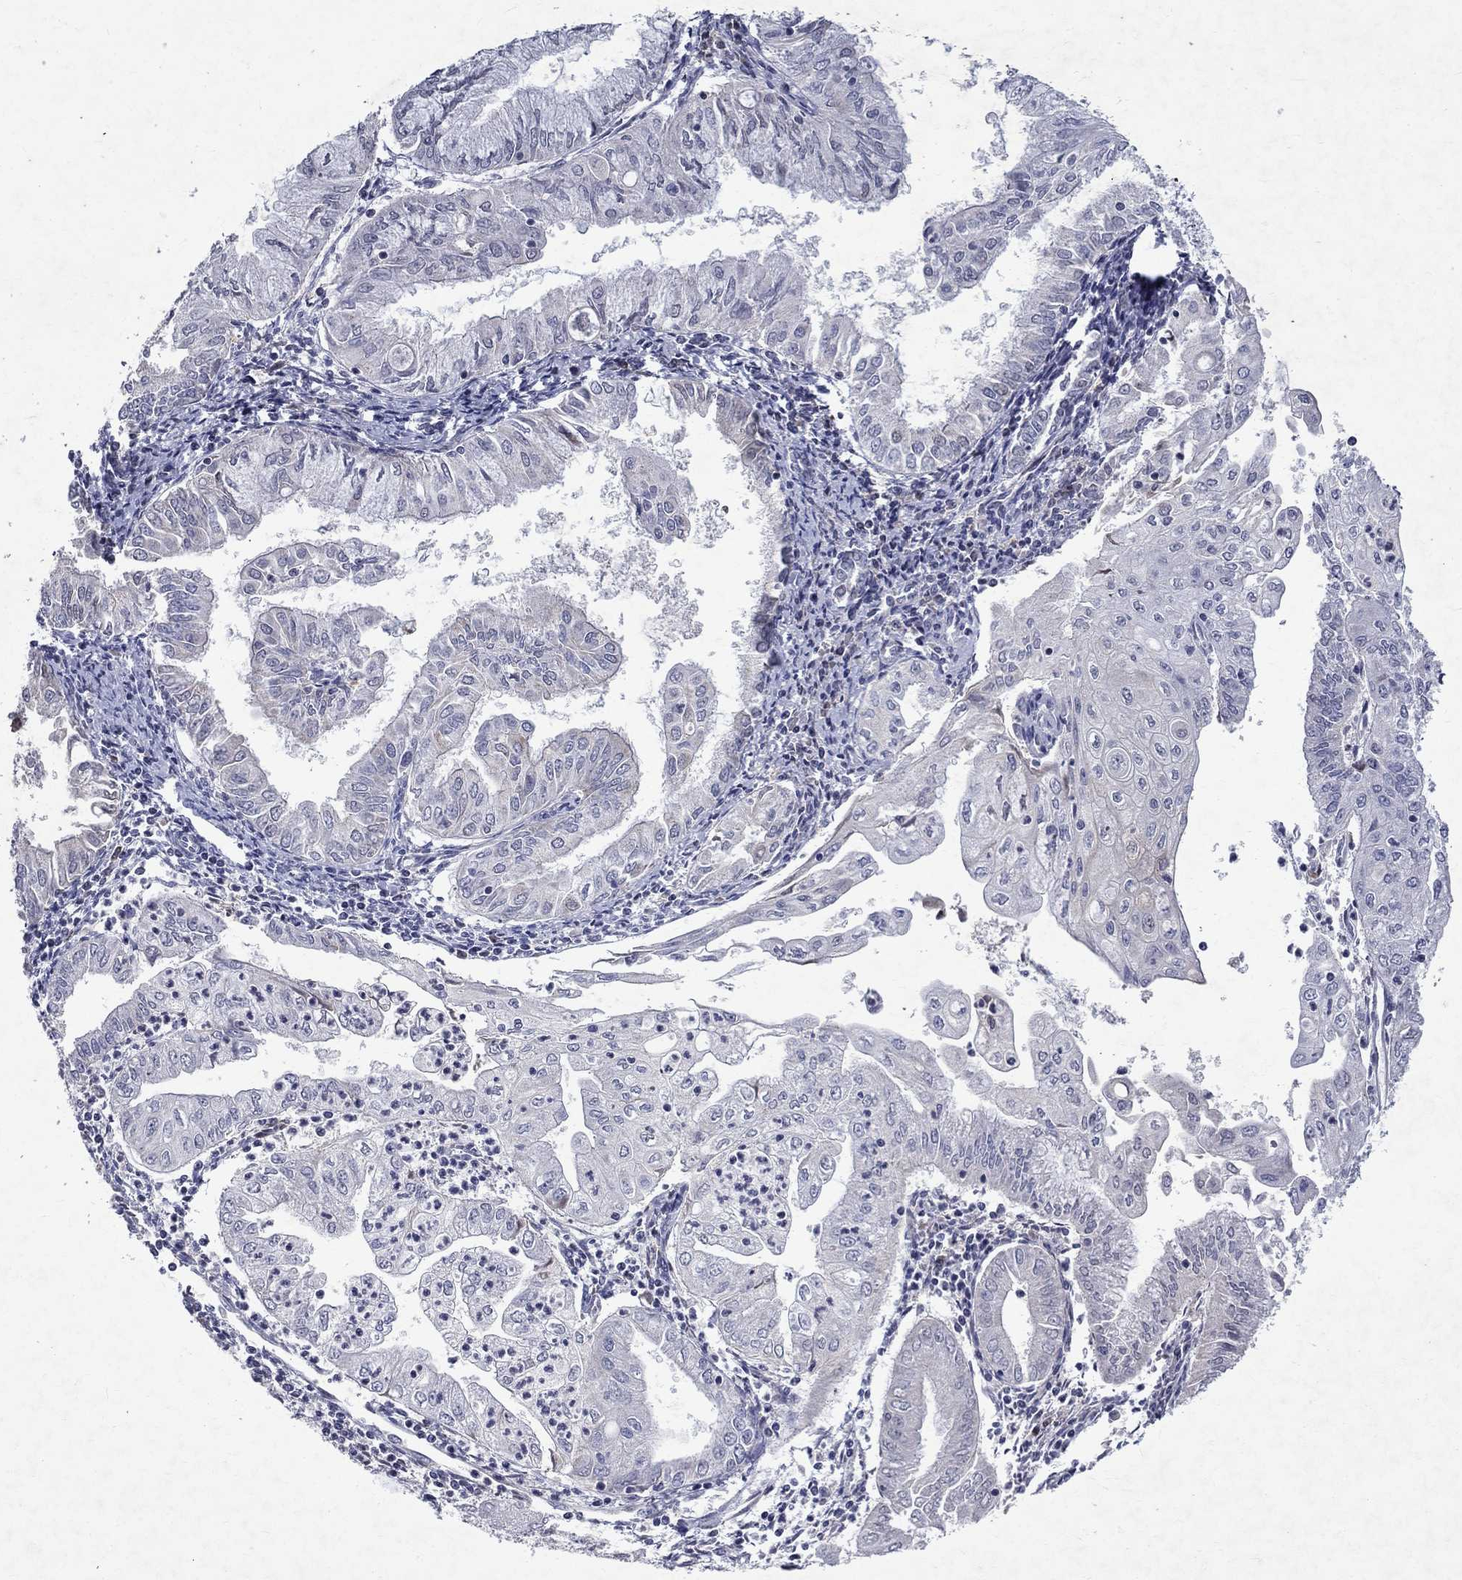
{"staining": {"intensity": "negative", "quantity": "none", "location": "none"}, "tissue": "endometrial cancer", "cell_type": "Tumor cells", "image_type": "cancer", "snomed": [{"axis": "morphology", "description": "Adenocarcinoma, NOS"}, {"axis": "topography", "description": "Endometrium"}], "caption": "Immunohistochemistry micrograph of neoplastic tissue: endometrial cancer stained with DAB shows no significant protein expression in tumor cells. (Brightfield microscopy of DAB (3,3'-diaminobenzidine) immunohistochemistry (IHC) at high magnification).", "gene": "SLC4A10", "patient": {"sex": "female", "age": 56}}